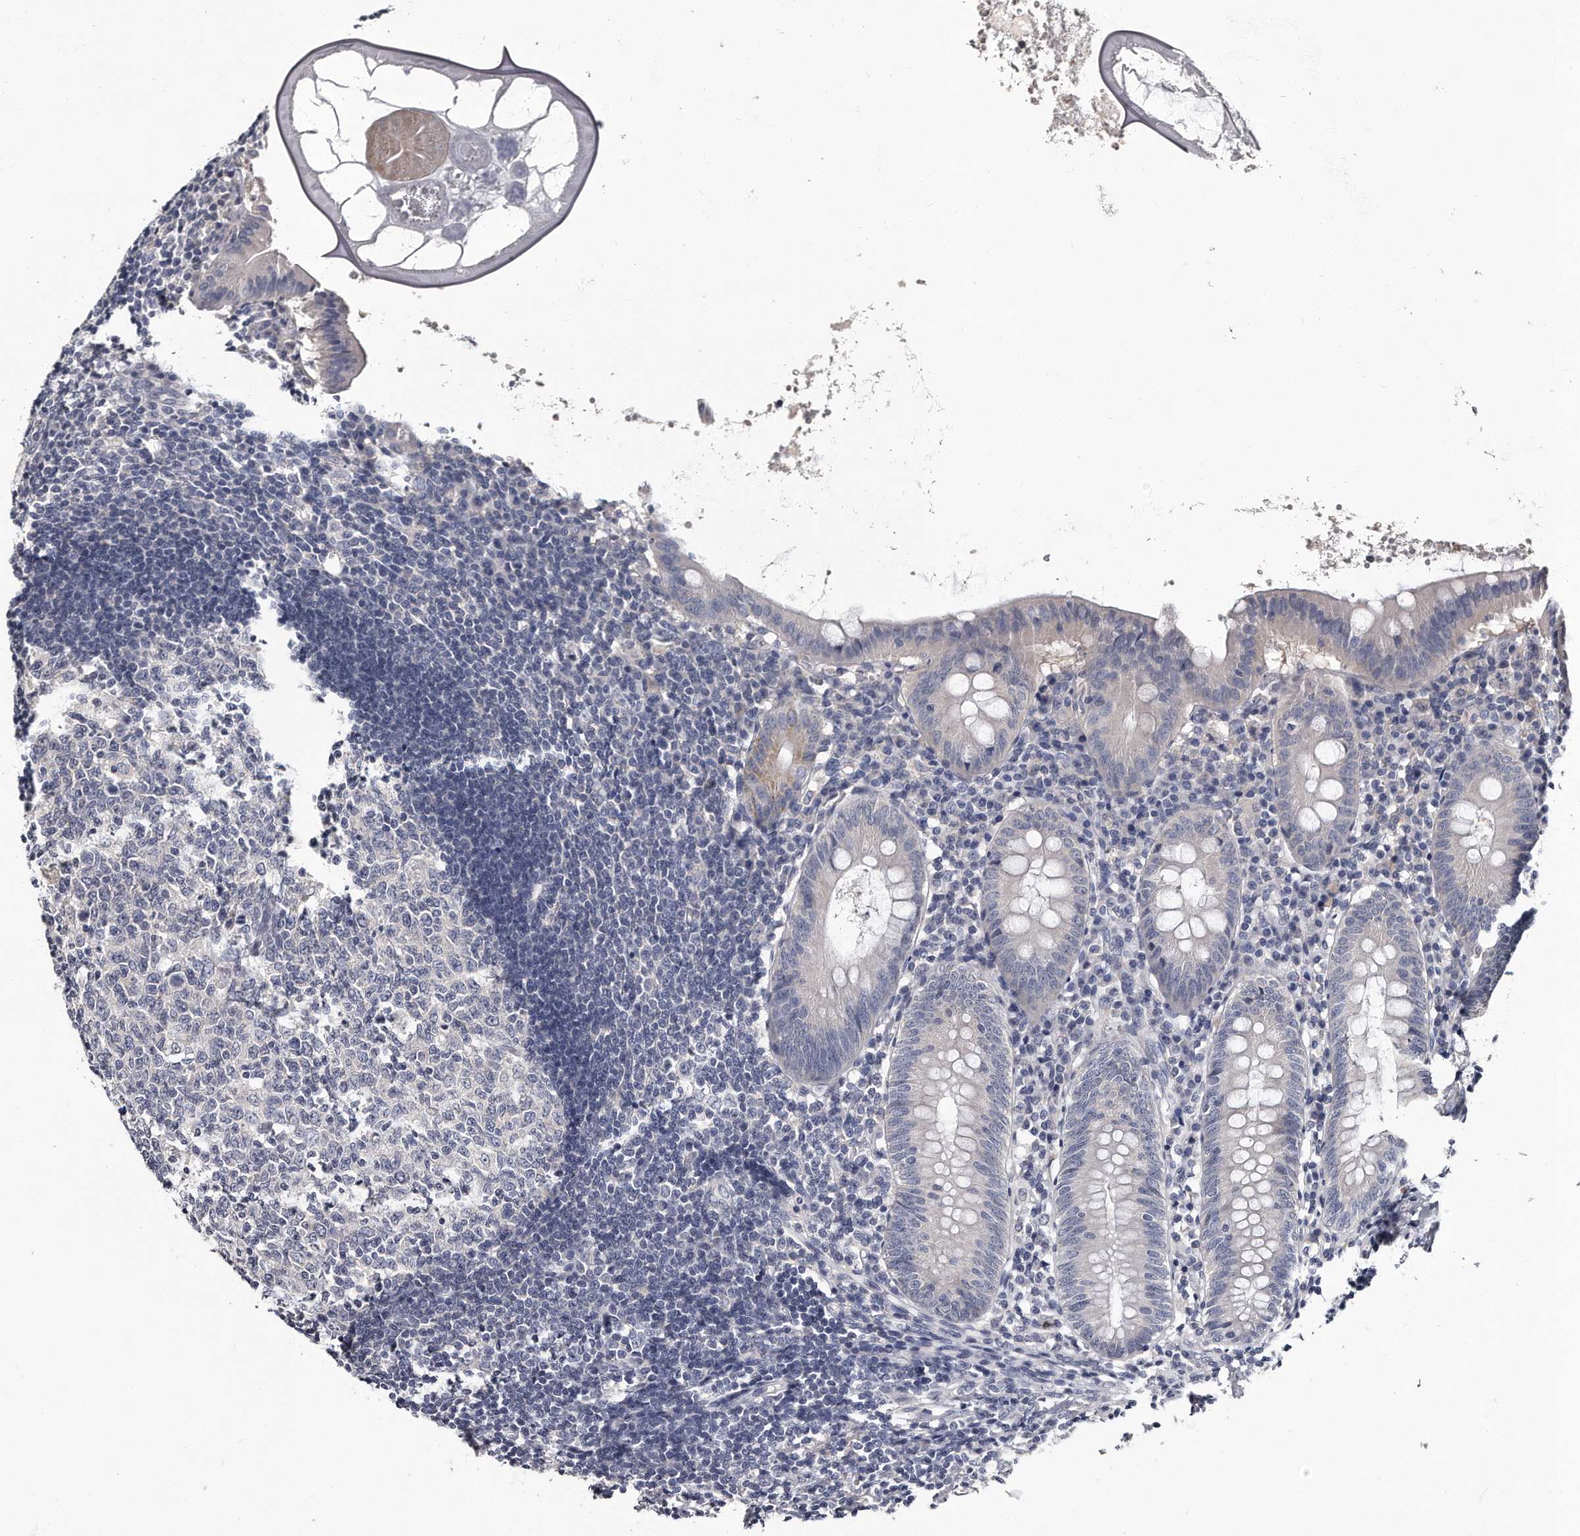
{"staining": {"intensity": "negative", "quantity": "none", "location": "none"}, "tissue": "appendix", "cell_type": "Glandular cells", "image_type": "normal", "snomed": [{"axis": "morphology", "description": "Normal tissue, NOS"}, {"axis": "topography", "description": "Appendix"}], "caption": "Histopathology image shows no protein expression in glandular cells of benign appendix.", "gene": "GAPVD1", "patient": {"sex": "female", "age": 54}}